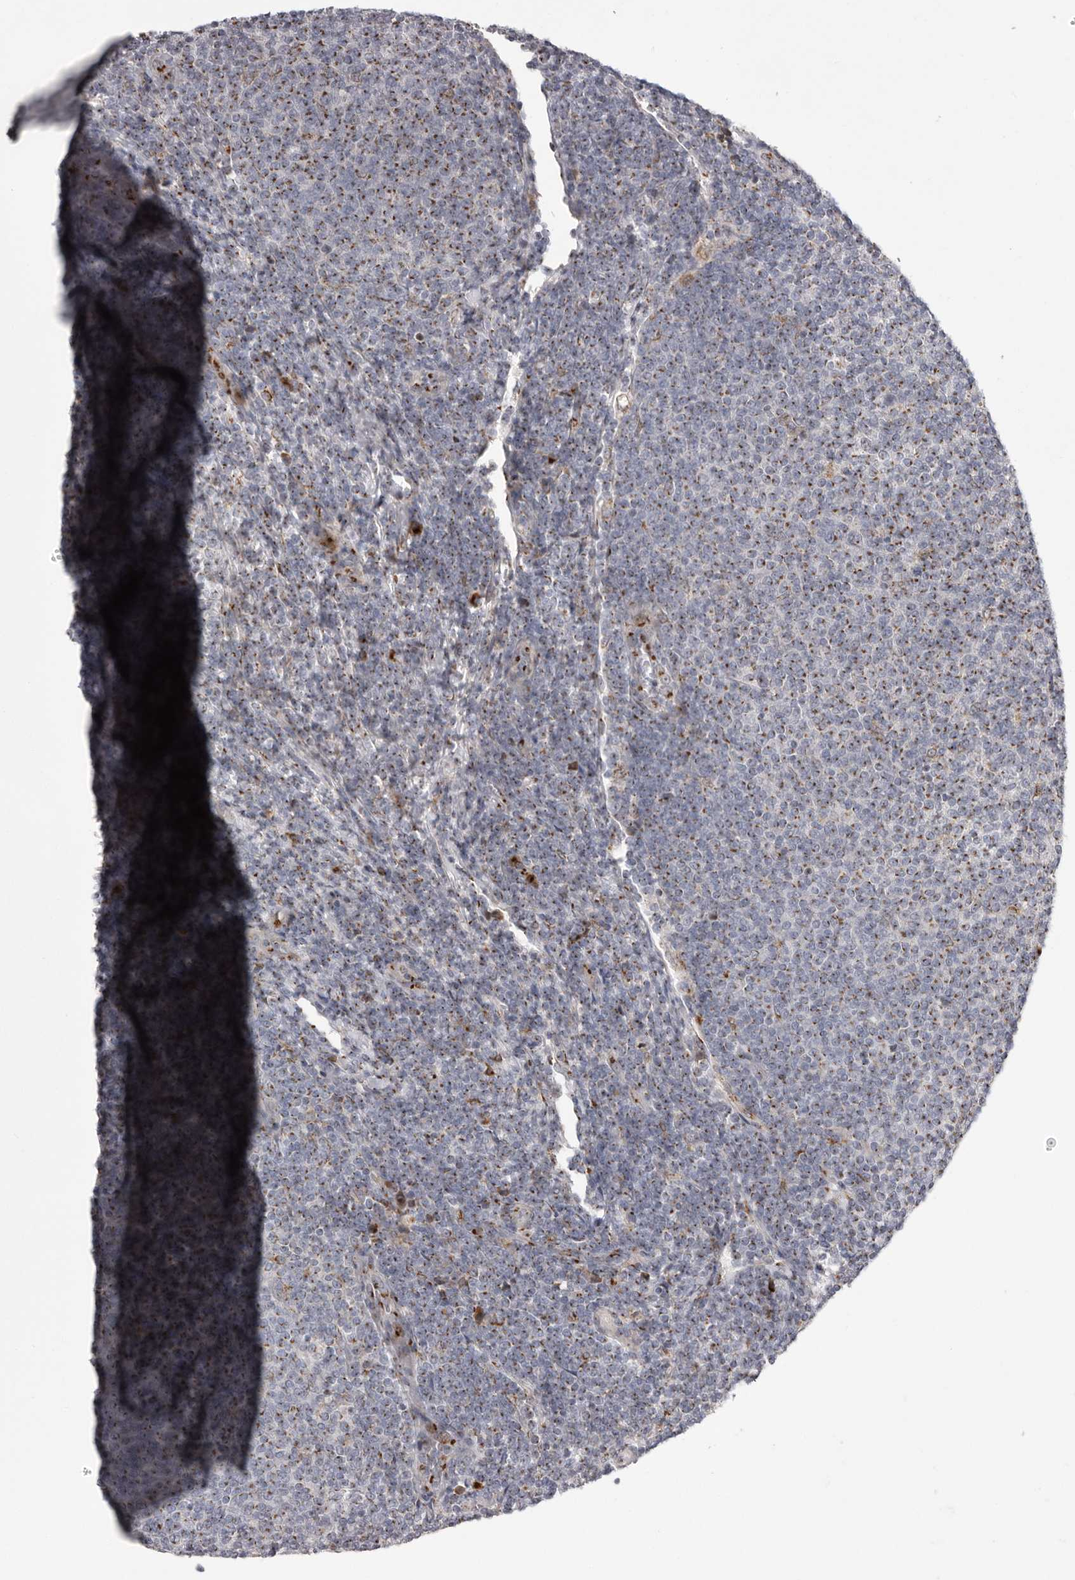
{"staining": {"intensity": "moderate", "quantity": ">75%", "location": "cytoplasmic/membranous"}, "tissue": "lymphoma", "cell_type": "Tumor cells", "image_type": "cancer", "snomed": [{"axis": "morphology", "description": "Malignant lymphoma, non-Hodgkin's type, Low grade"}, {"axis": "topography", "description": "Lymph node"}], "caption": "Moderate cytoplasmic/membranous protein expression is identified in approximately >75% of tumor cells in low-grade malignant lymphoma, non-Hodgkin's type. The staining is performed using DAB brown chromogen to label protein expression. The nuclei are counter-stained blue using hematoxylin.", "gene": "WDR47", "patient": {"sex": "male", "age": 66}}